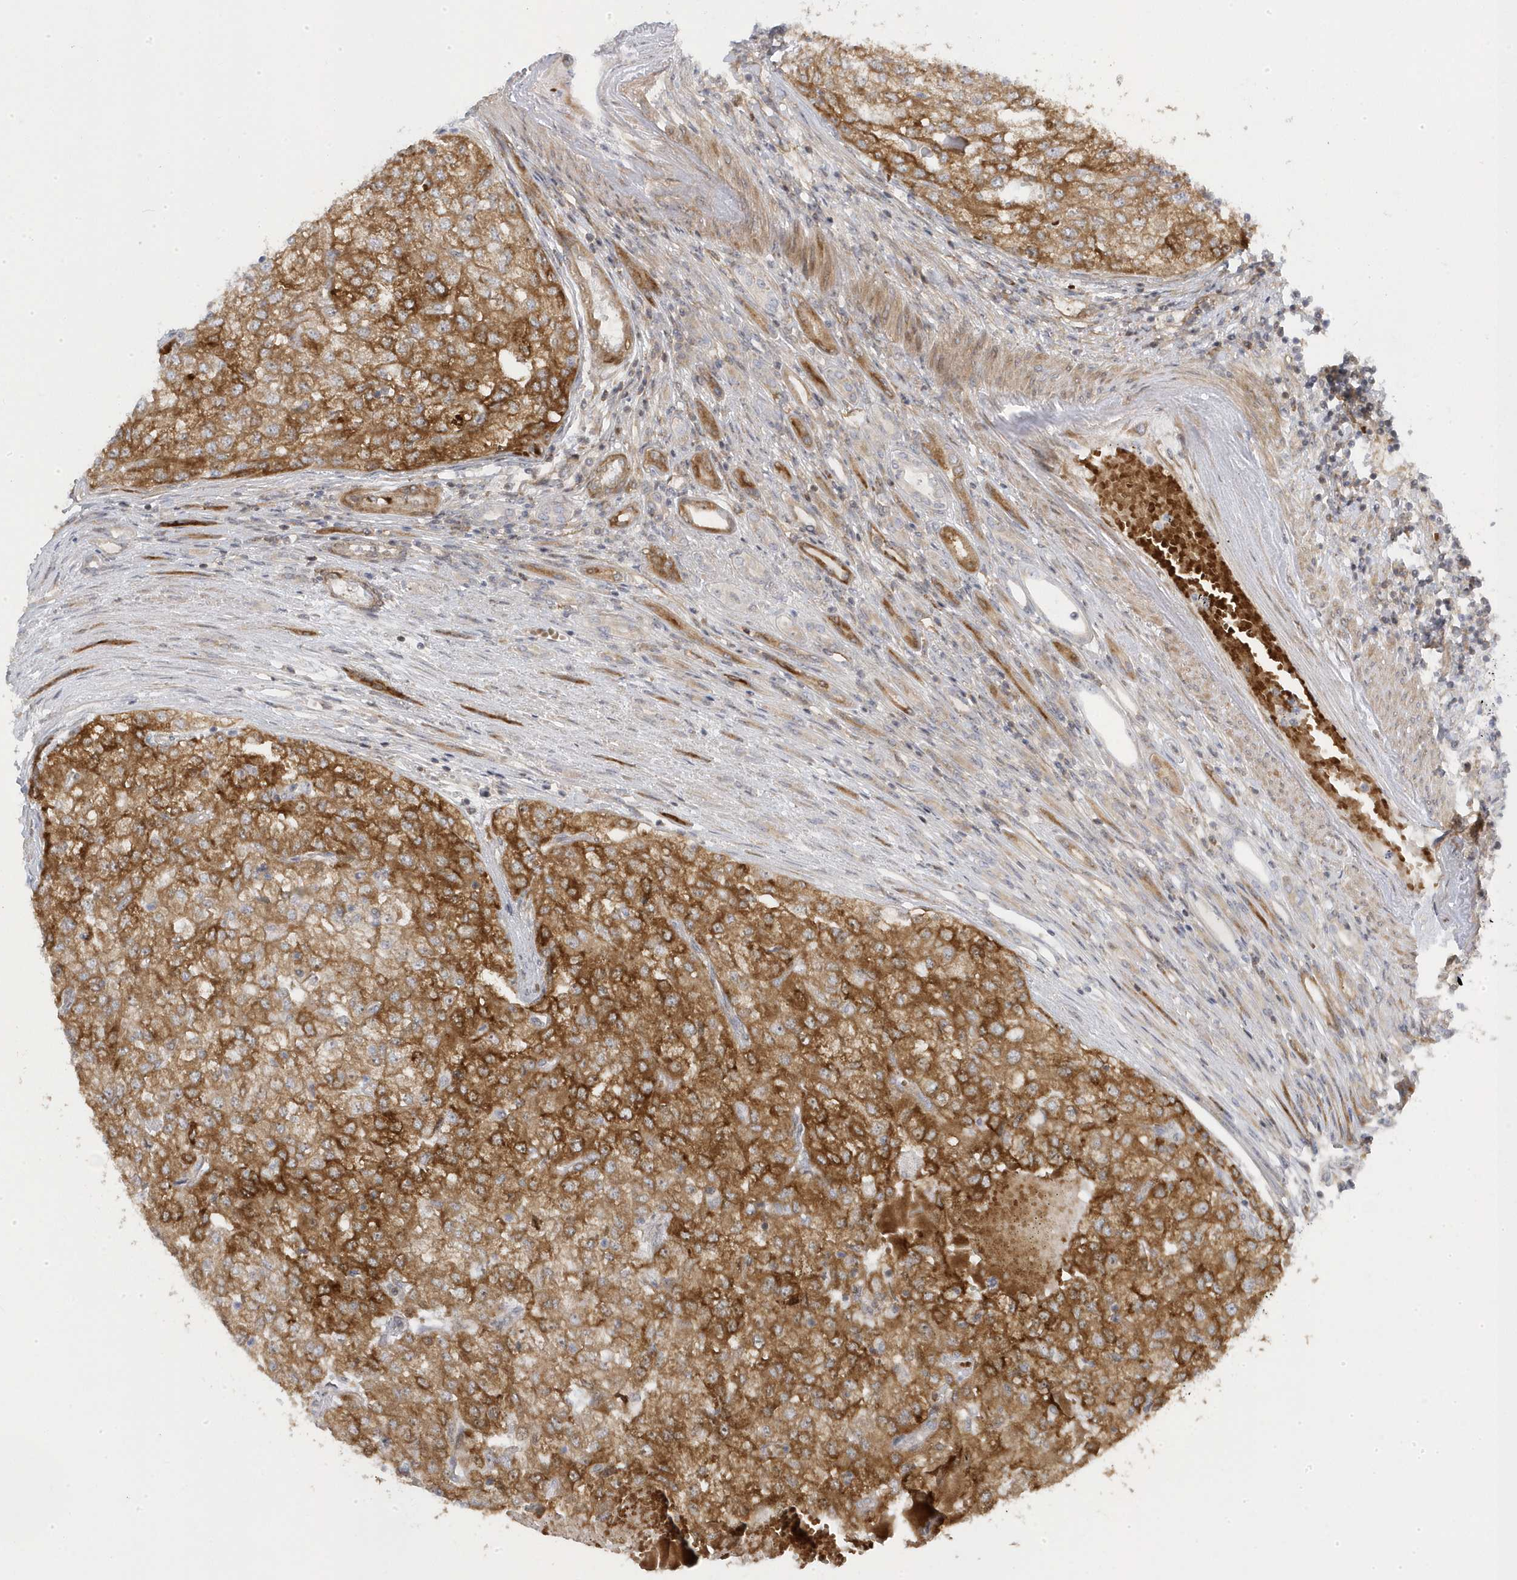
{"staining": {"intensity": "moderate", "quantity": ">75%", "location": "cytoplasmic/membranous"}, "tissue": "renal cancer", "cell_type": "Tumor cells", "image_type": "cancer", "snomed": [{"axis": "morphology", "description": "Adenocarcinoma, NOS"}, {"axis": "topography", "description": "Kidney"}], "caption": "High-magnification brightfield microscopy of renal adenocarcinoma stained with DAB (3,3'-diaminobenzidine) (brown) and counterstained with hematoxylin (blue). tumor cells exhibit moderate cytoplasmic/membranous positivity is identified in about>75% of cells.", "gene": "MAP7D3", "patient": {"sex": "female", "age": 54}}